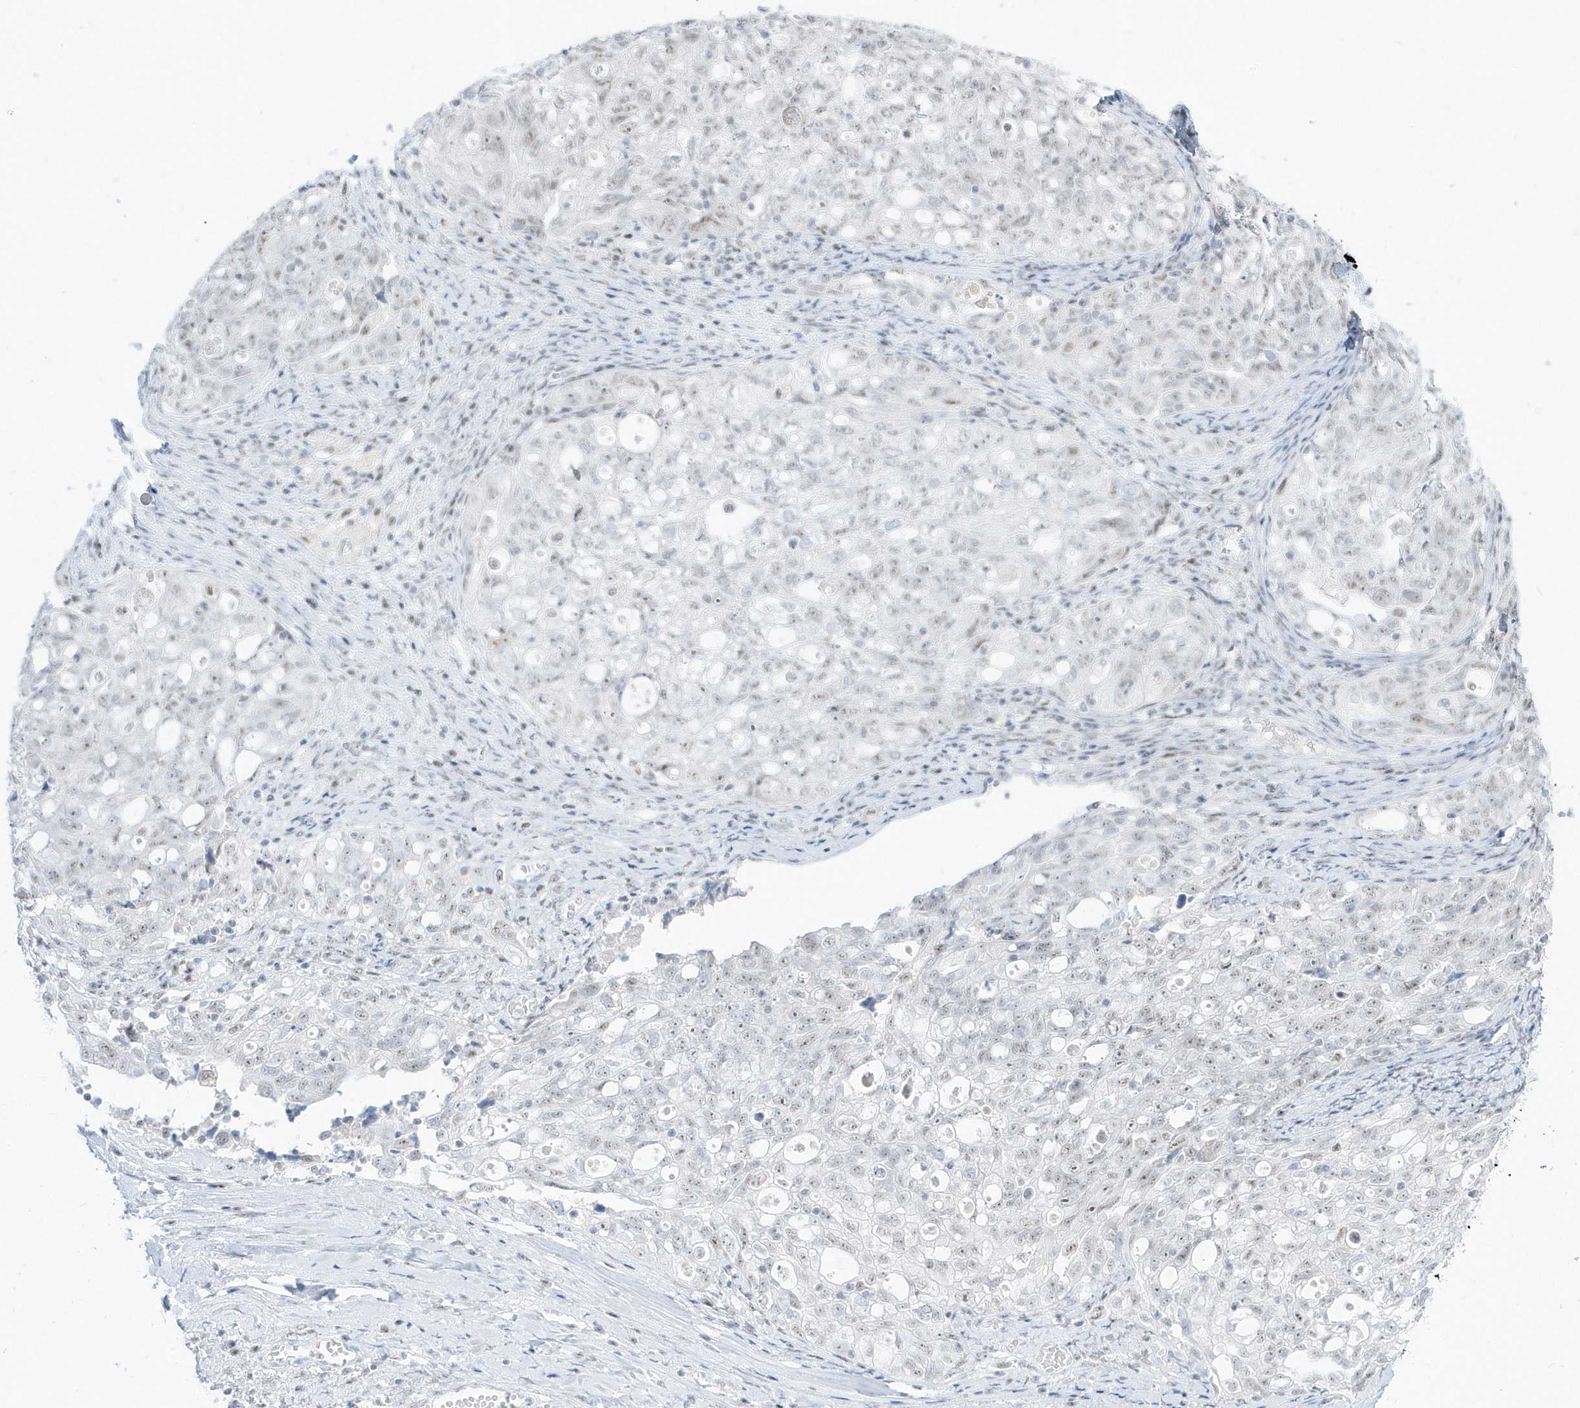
{"staining": {"intensity": "negative", "quantity": "none", "location": "none"}, "tissue": "ovarian cancer", "cell_type": "Tumor cells", "image_type": "cancer", "snomed": [{"axis": "morphology", "description": "Carcinoma, NOS"}, {"axis": "morphology", "description": "Cystadenocarcinoma, serous, NOS"}, {"axis": "topography", "description": "Ovary"}], "caption": "A high-resolution micrograph shows immunohistochemistry staining of ovarian cancer (carcinoma), which exhibits no significant staining in tumor cells.", "gene": "PLEKHN1", "patient": {"sex": "female", "age": 69}}